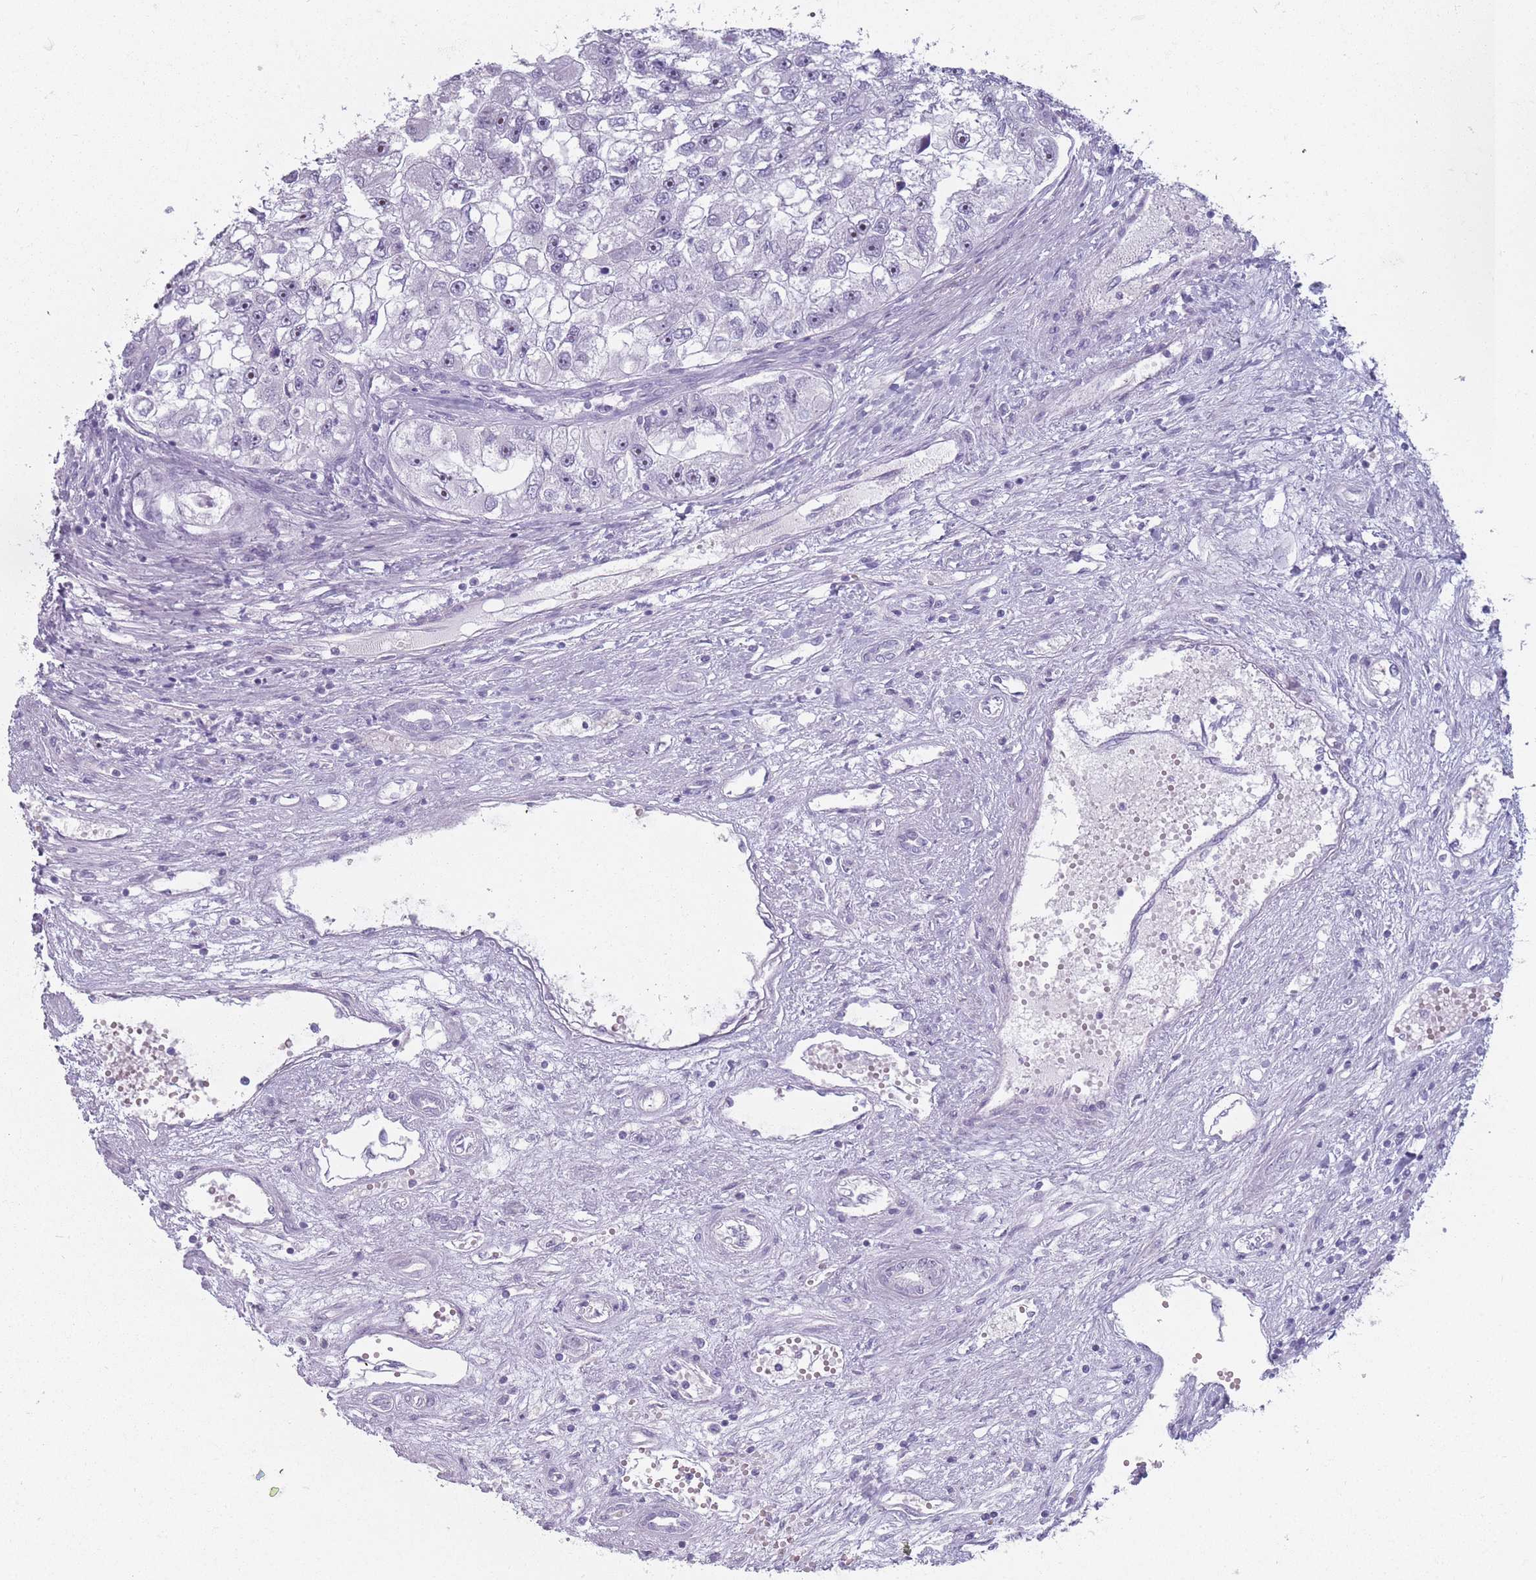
{"staining": {"intensity": "negative", "quantity": "none", "location": "none"}, "tissue": "renal cancer", "cell_type": "Tumor cells", "image_type": "cancer", "snomed": [{"axis": "morphology", "description": "Adenocarcinoma, NOS"}, {"axis": "topography", "description": "Kidney"}], "caption": "Adenocarcinoma (renal) stained for a protein using immunohistochemistry reveals no staining tumor cells.", "gene": "ROS1", "patient": {"sex": "male", "age": 63}}